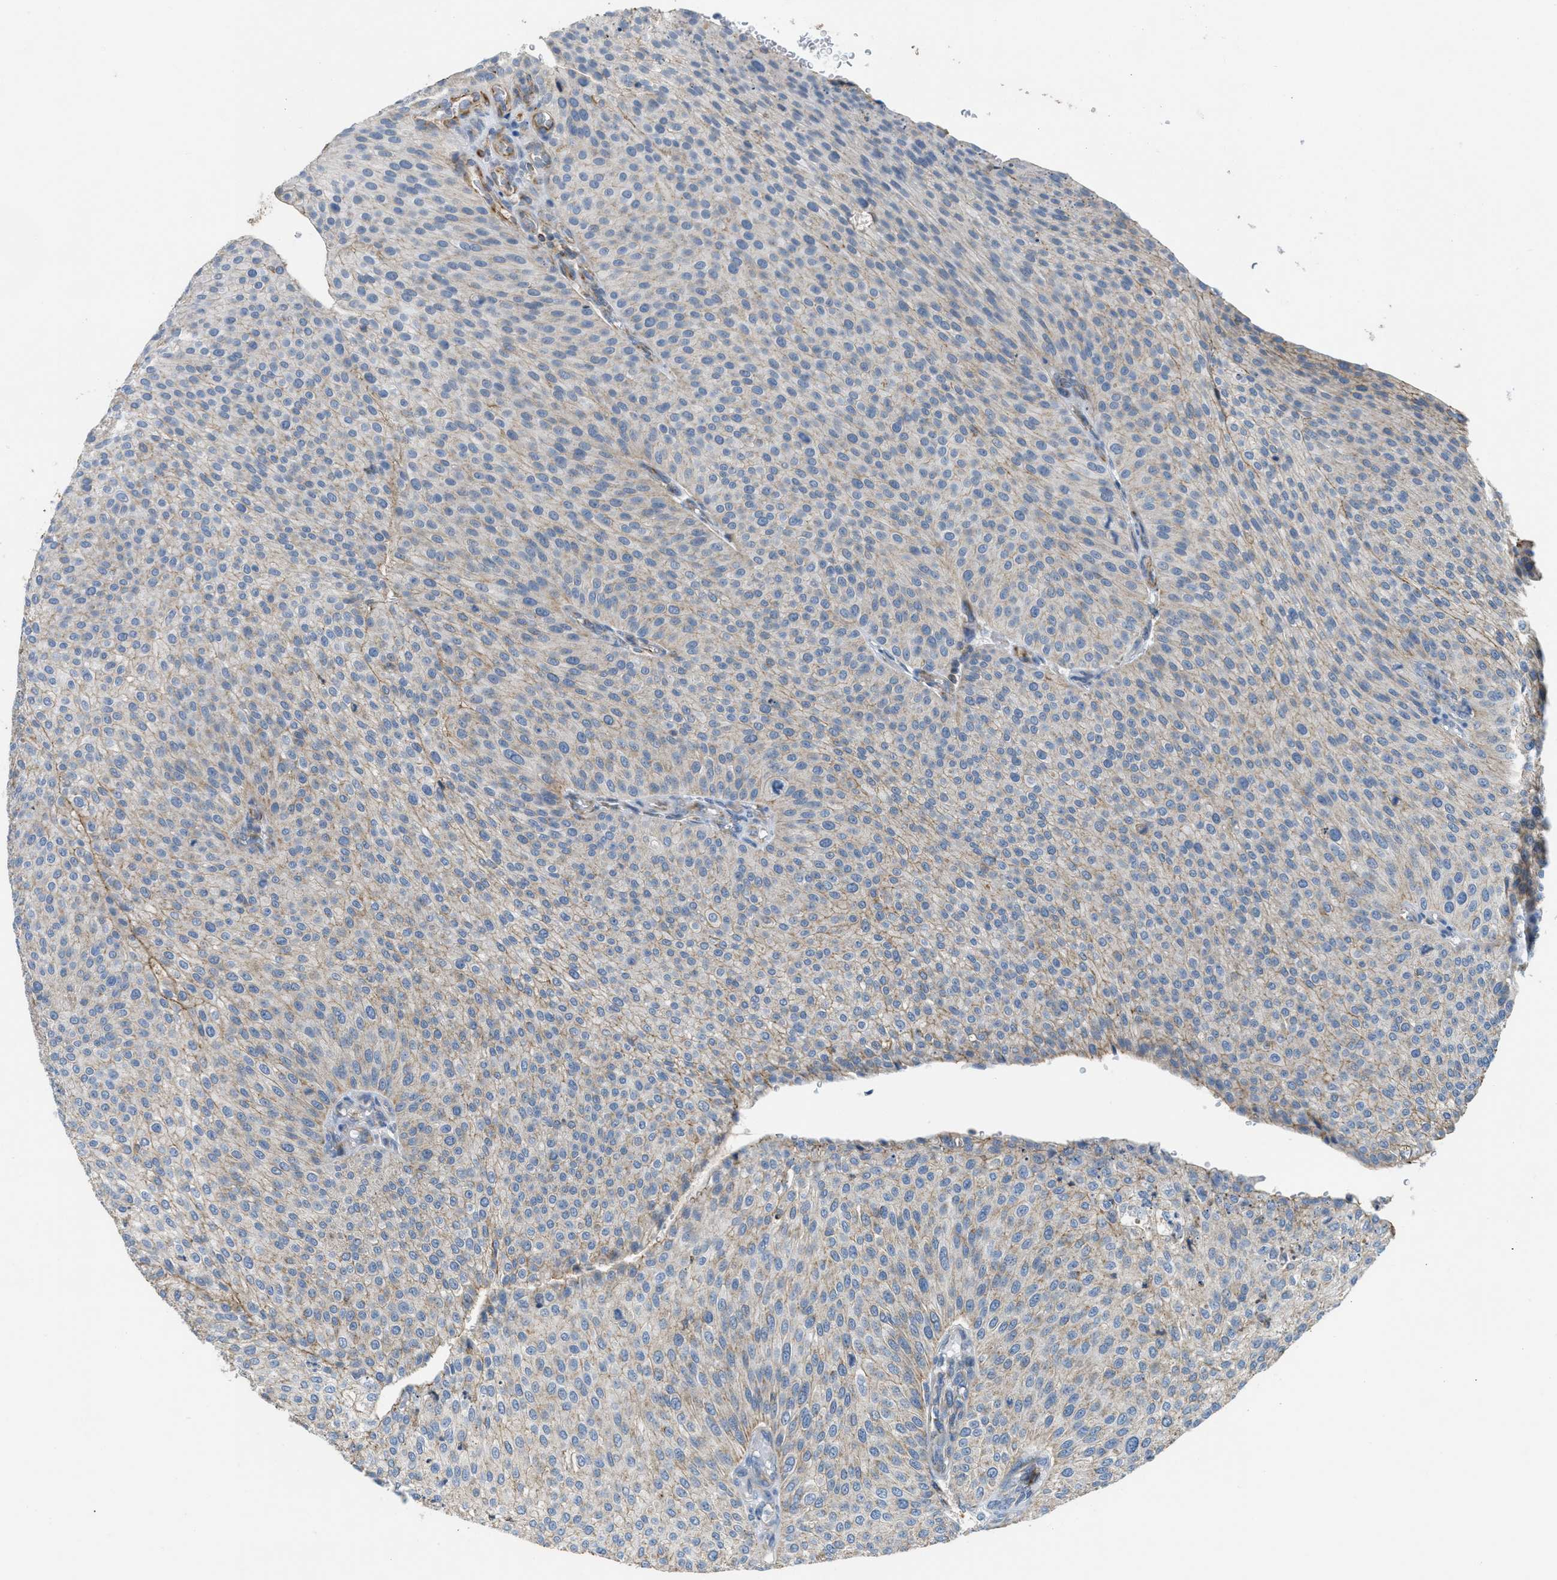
{"staining": {"intensity": "weak", "quantity": "25%-75%", "location": "cytoplasmic/membranous"}, "tissue": "urothelial cancer", "cell_type": "Tumor cells", "image_type": "cancer", "snomed": [{"axis": "morphology", "description": "Urothelial carcinoma, Low grade"}, {"axis": "topography", "description": "Smooth muscle"}, {"axis": "topography", "description": "Urinary bladder"}], "caption": "Low-grade urothelial carcinoma stained with DAB IHC demonstrates low levels of weak cytoplasmic/membranous staining in about 25%-75% of tumor cells.", "gene": "BTN3A1", "patient": {"sex": "male", "age": 60}}